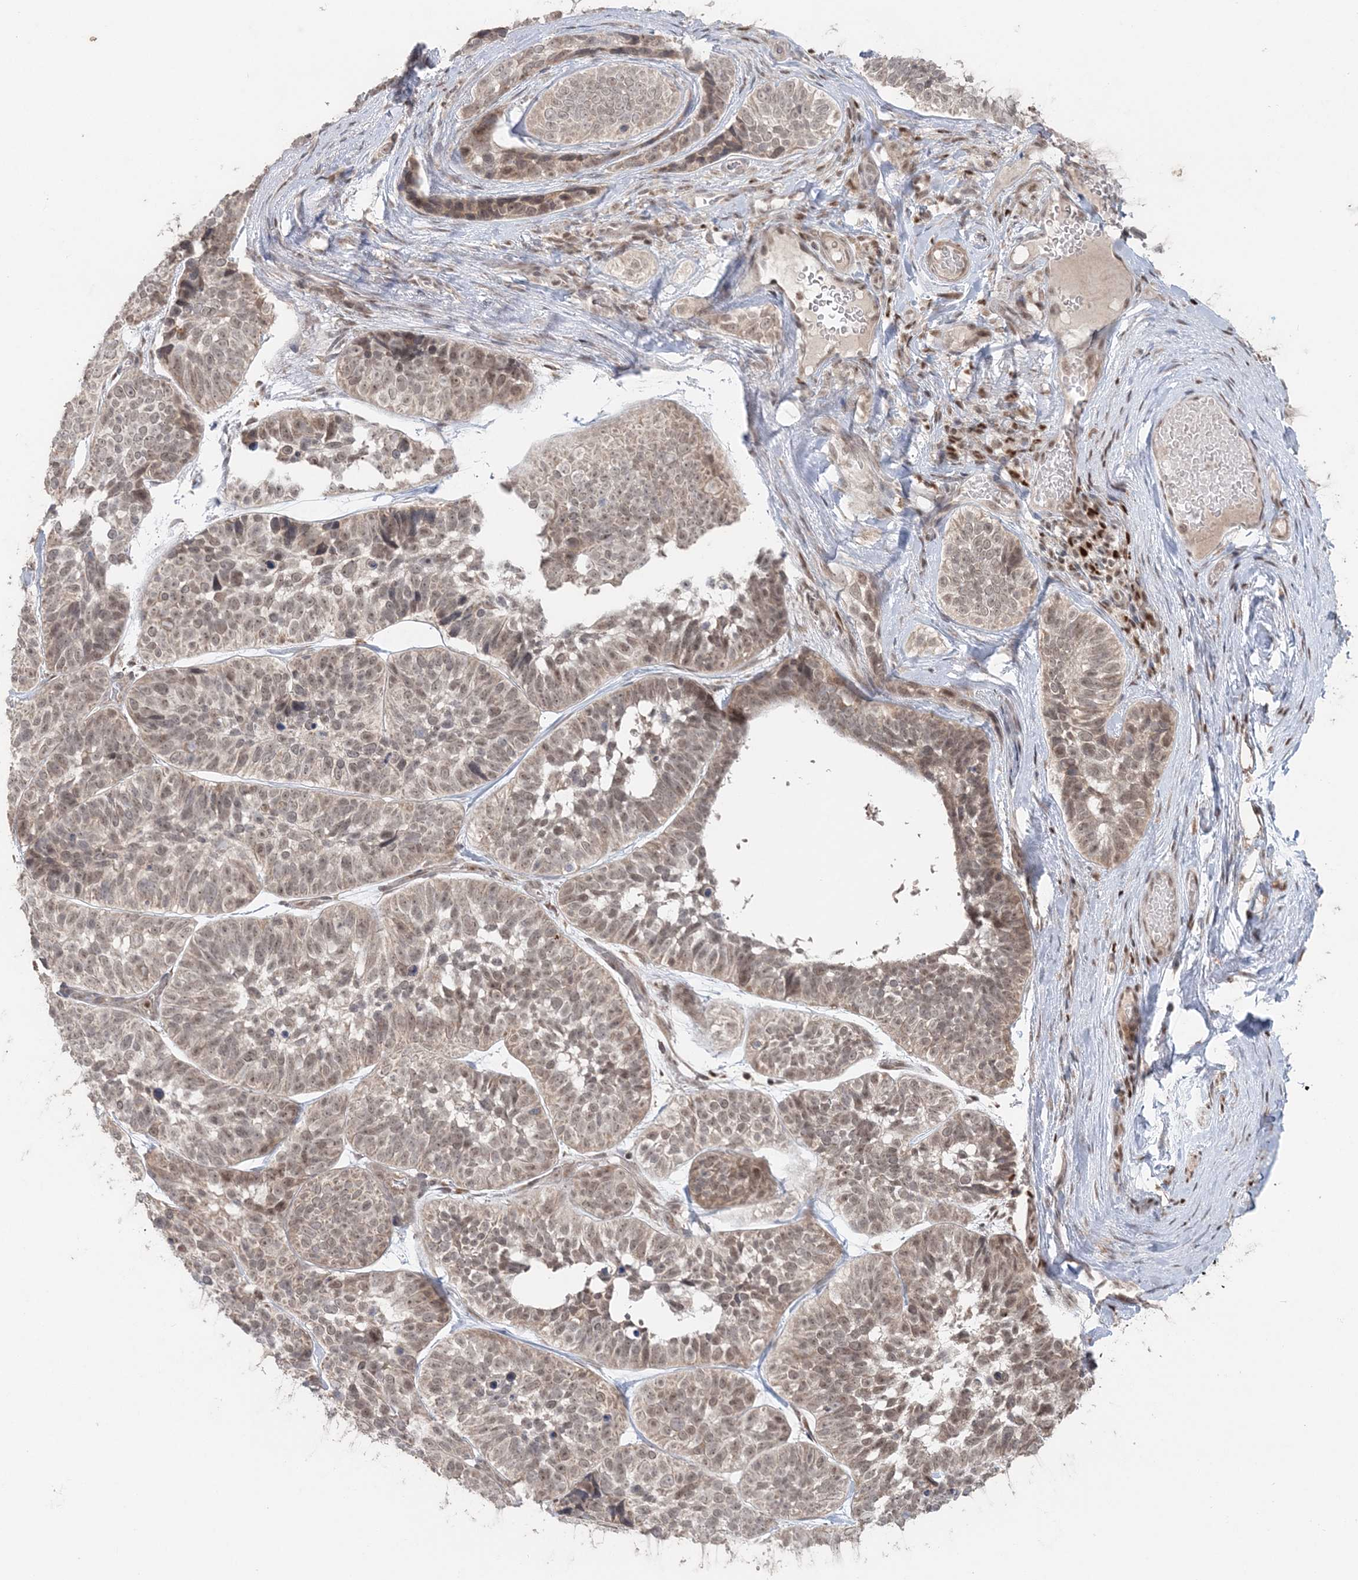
{"staining": {"intensity": "weak", "quantity": ">75%", "location": "nuclear"}, "tissue": "skin cancer", "cell_type": "Tumor cells", "image_type": "cancer", "snomed": [{"axis": "morphology", "description": "Basal cell carcinoma"}, {"axis": "topography", "description": "Skin"}], "caption": "Tumor cells display low levels of weak nuclear expression in about >75% of cells in human skin cancer (basal cell carcinoma). The staining is performed using DAB (3,3'-diaminobenzidine) brown chromogen to label protein expression. The nuclei are counter-stained blue using hematoxylin.", "gene": "SLU7", "patient": {"sex": "male", "age": 62}}